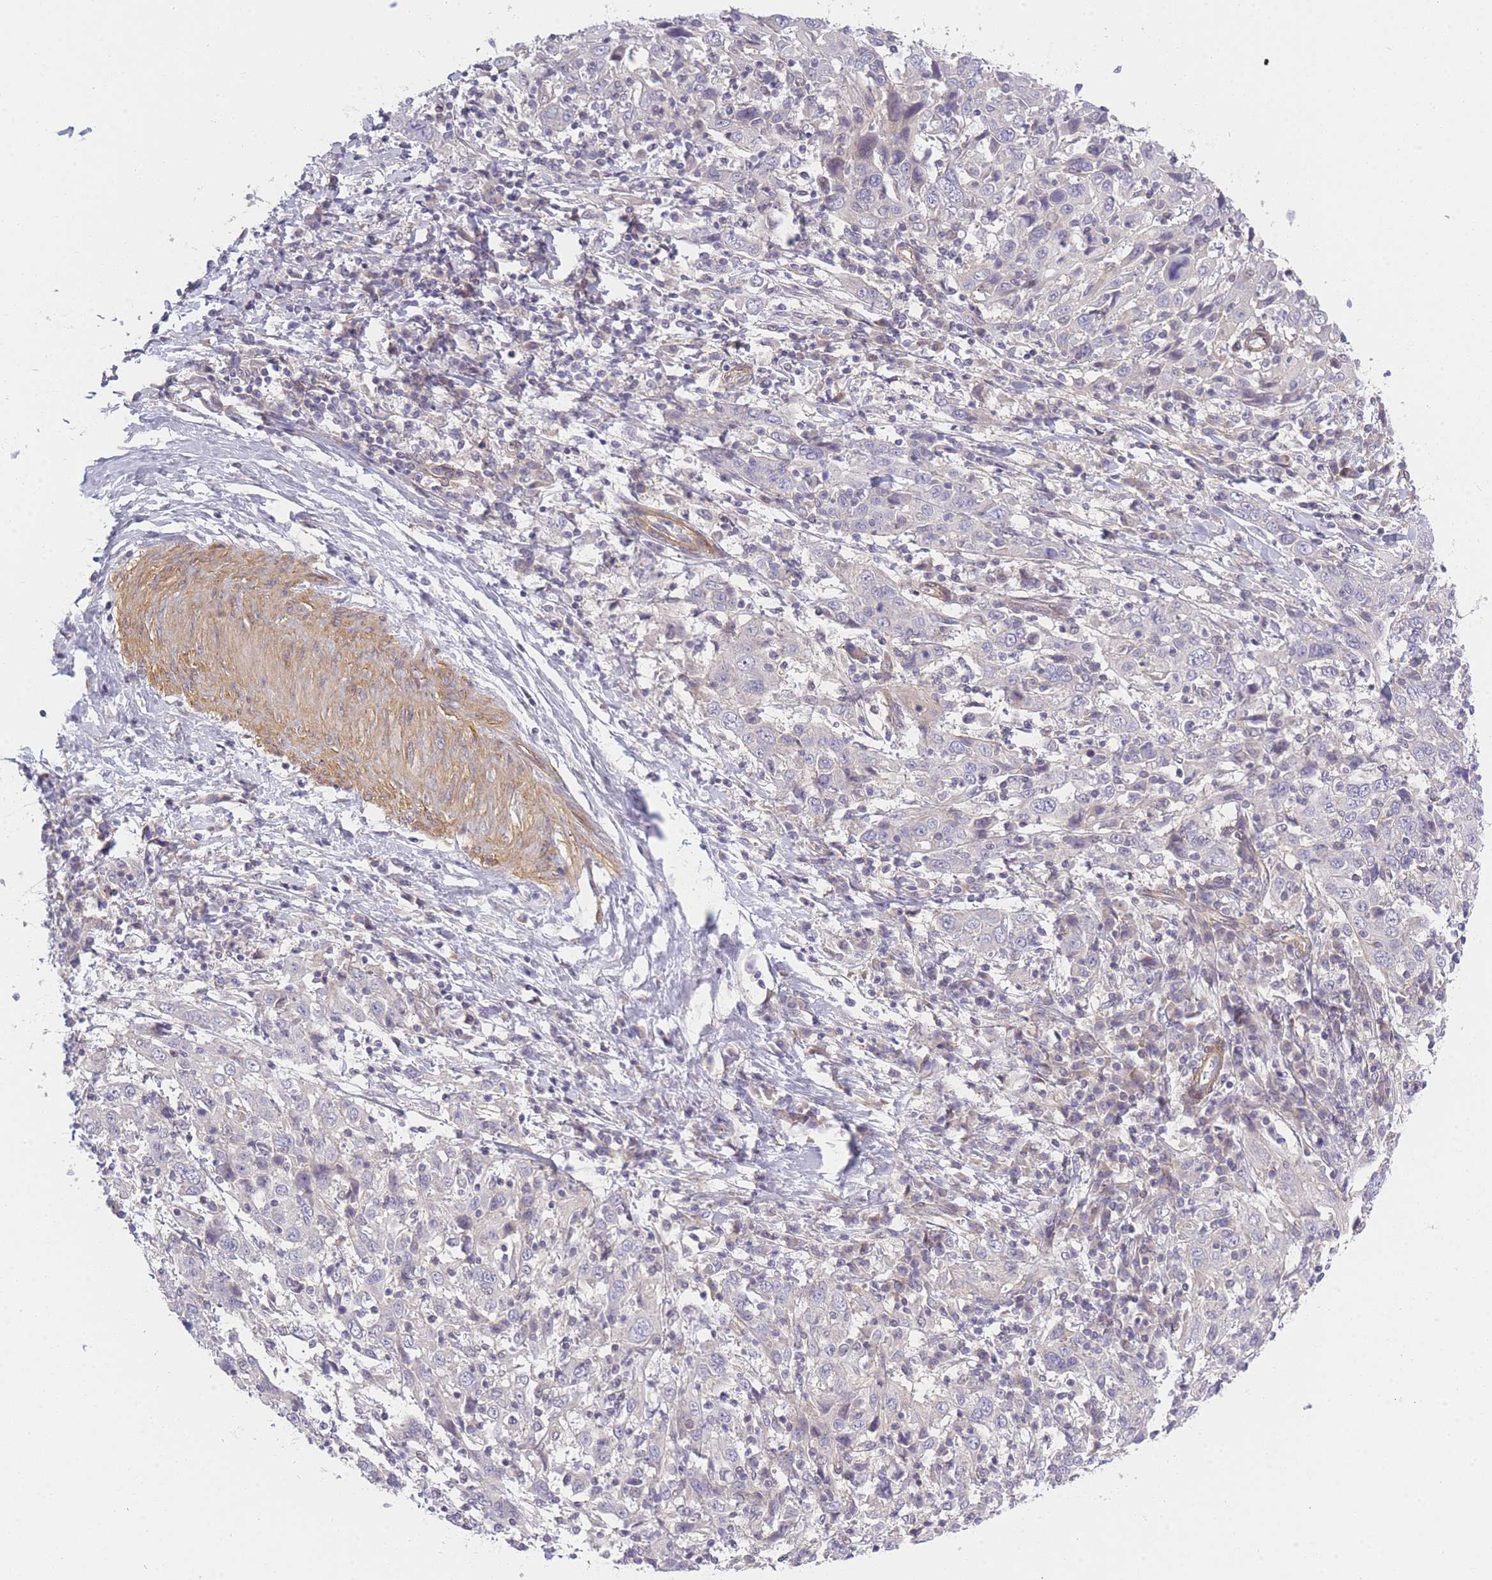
{"staining": {"intensity": "negative", "quantity": "none", "location": "none"}, "tissue": "cervical cancer", "cell_type": "Tumor cells", "image_type": "cancer", "snomed": [{"axis": "morphology", "description": "Squamous cell carcinoma, NOS"}, {"axis": "topography", "description": "Cervix"}], "caption": "IHC image of human cervical cancer stained for a protein (brown), which shows no expression in tumor cells.", "gene": "SLC7A6", "patient": {"sex": "female", "age": 46}}